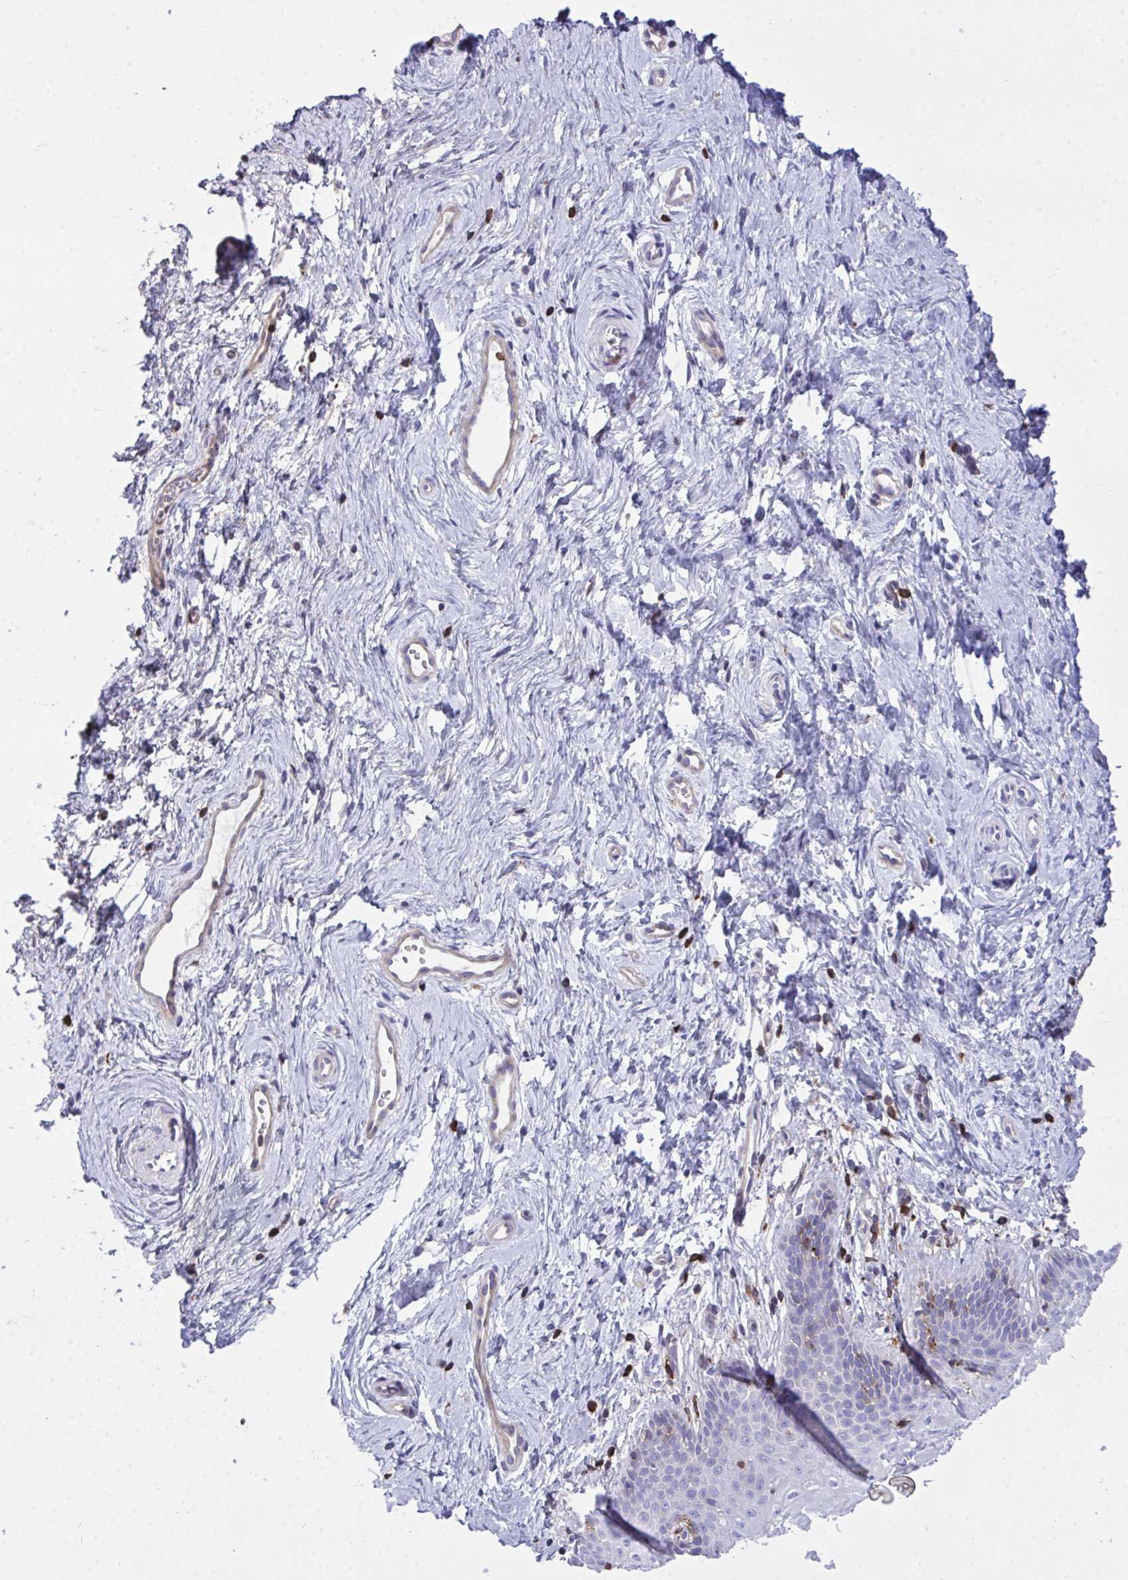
{"staining": {"intensity": "negative", "quantity": "none", "location": "none"}, "tissue": "vagina", "cell_type": "Squamous epithelial cells", "image_type": "normal", "snomed": [{"axis": "morphology", "description": "Normal tissue, NOS"}, {"axis": "topography", "description": "Vagina"}], "caption": "IHC of benign human vagina shows no staining in squamous epithelial cells. (DAB immunohistochemistry visualized using brightfield microscopy, high magnification).", "gene": "AP5M1", "patient": {"sex": "female", "age": 38}}